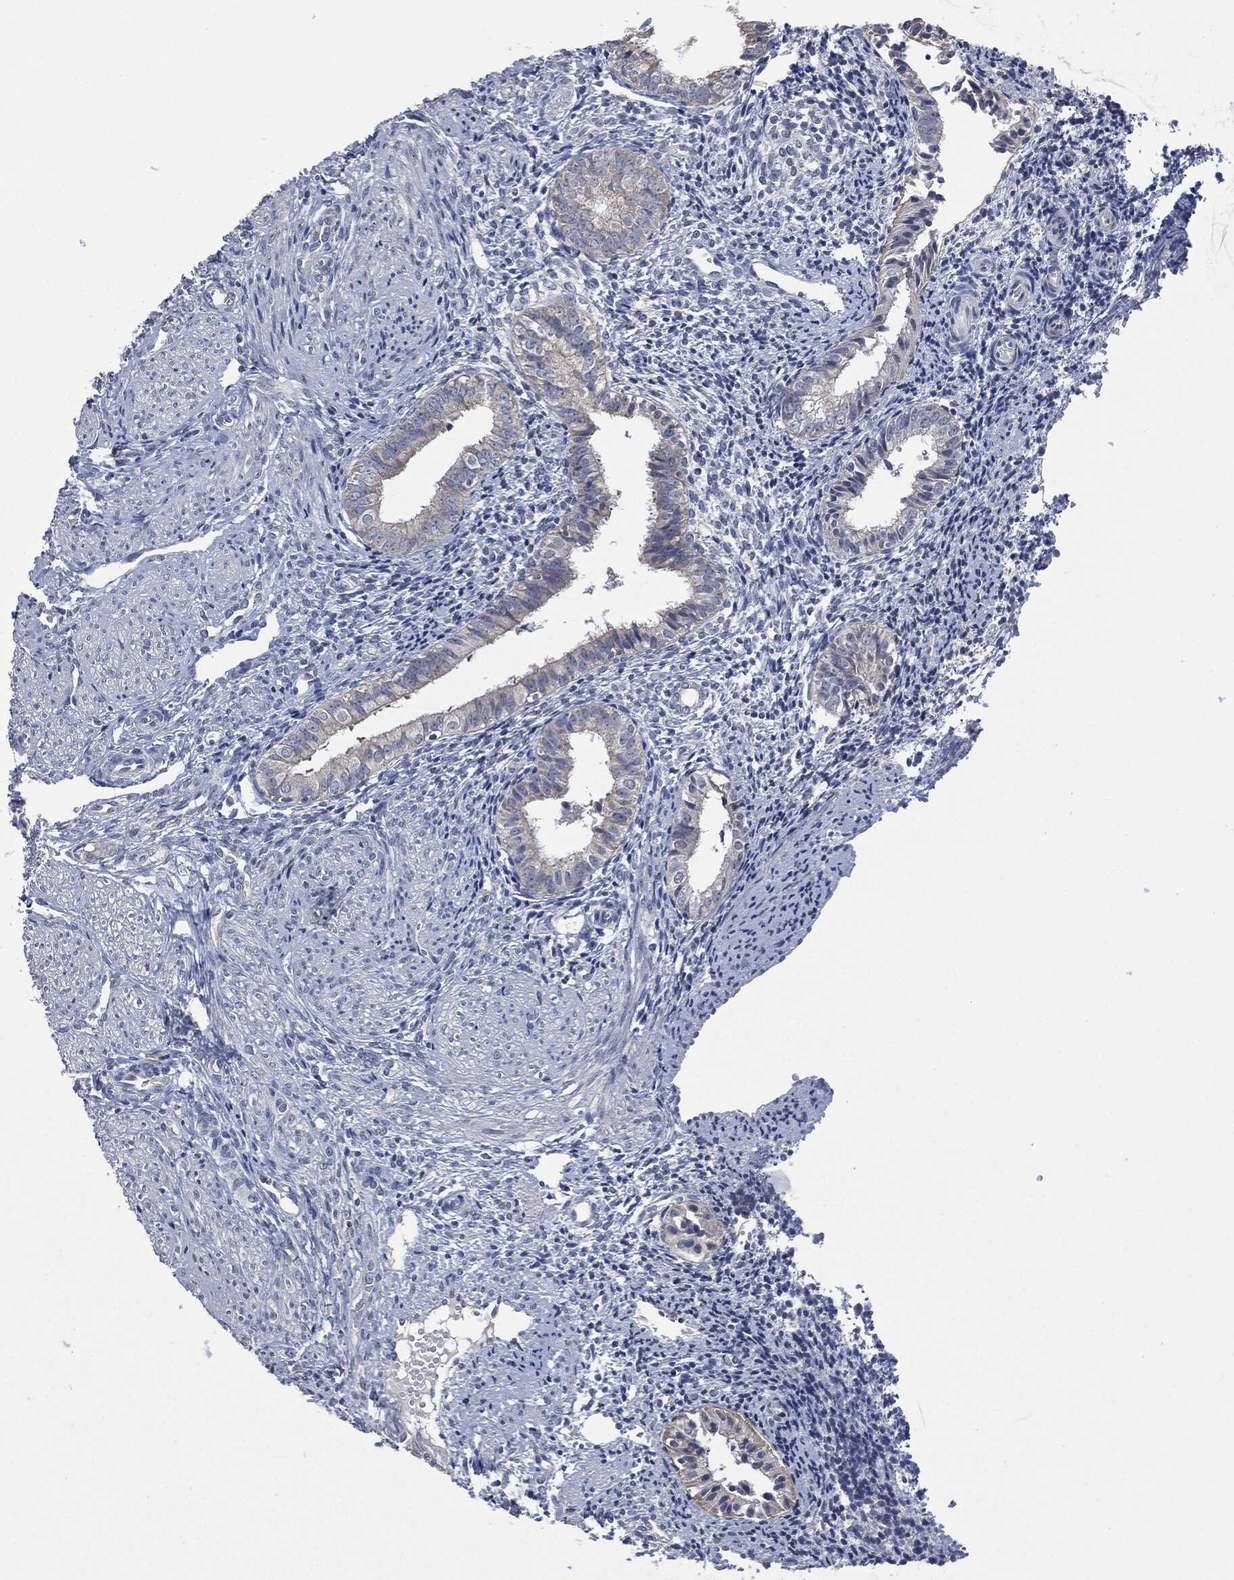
{"staining": {"intensity": "negative", "quantity": "none", "location": "none"}, "tissue": "endometrium", "cell_type": "Cells in endometrial stroma", "image_type": "normal", "snomed": [{"axis": "morphology", "description": "Normal tissue, NOS"}, {"axis": "topography", "description": "Endometrium"}], "caption": "Immunohistochemistry photomicrograph of benign human endometrium stained for a protein (brown), which exhibits no staining in cells in endometrial stroma. (DAB (3,3'-diaminobenzidine) immunohistochemistry with hematoxylin counter stain).", "gene": "IL1RN", "patient": {"sex": "female", "age": 47}}